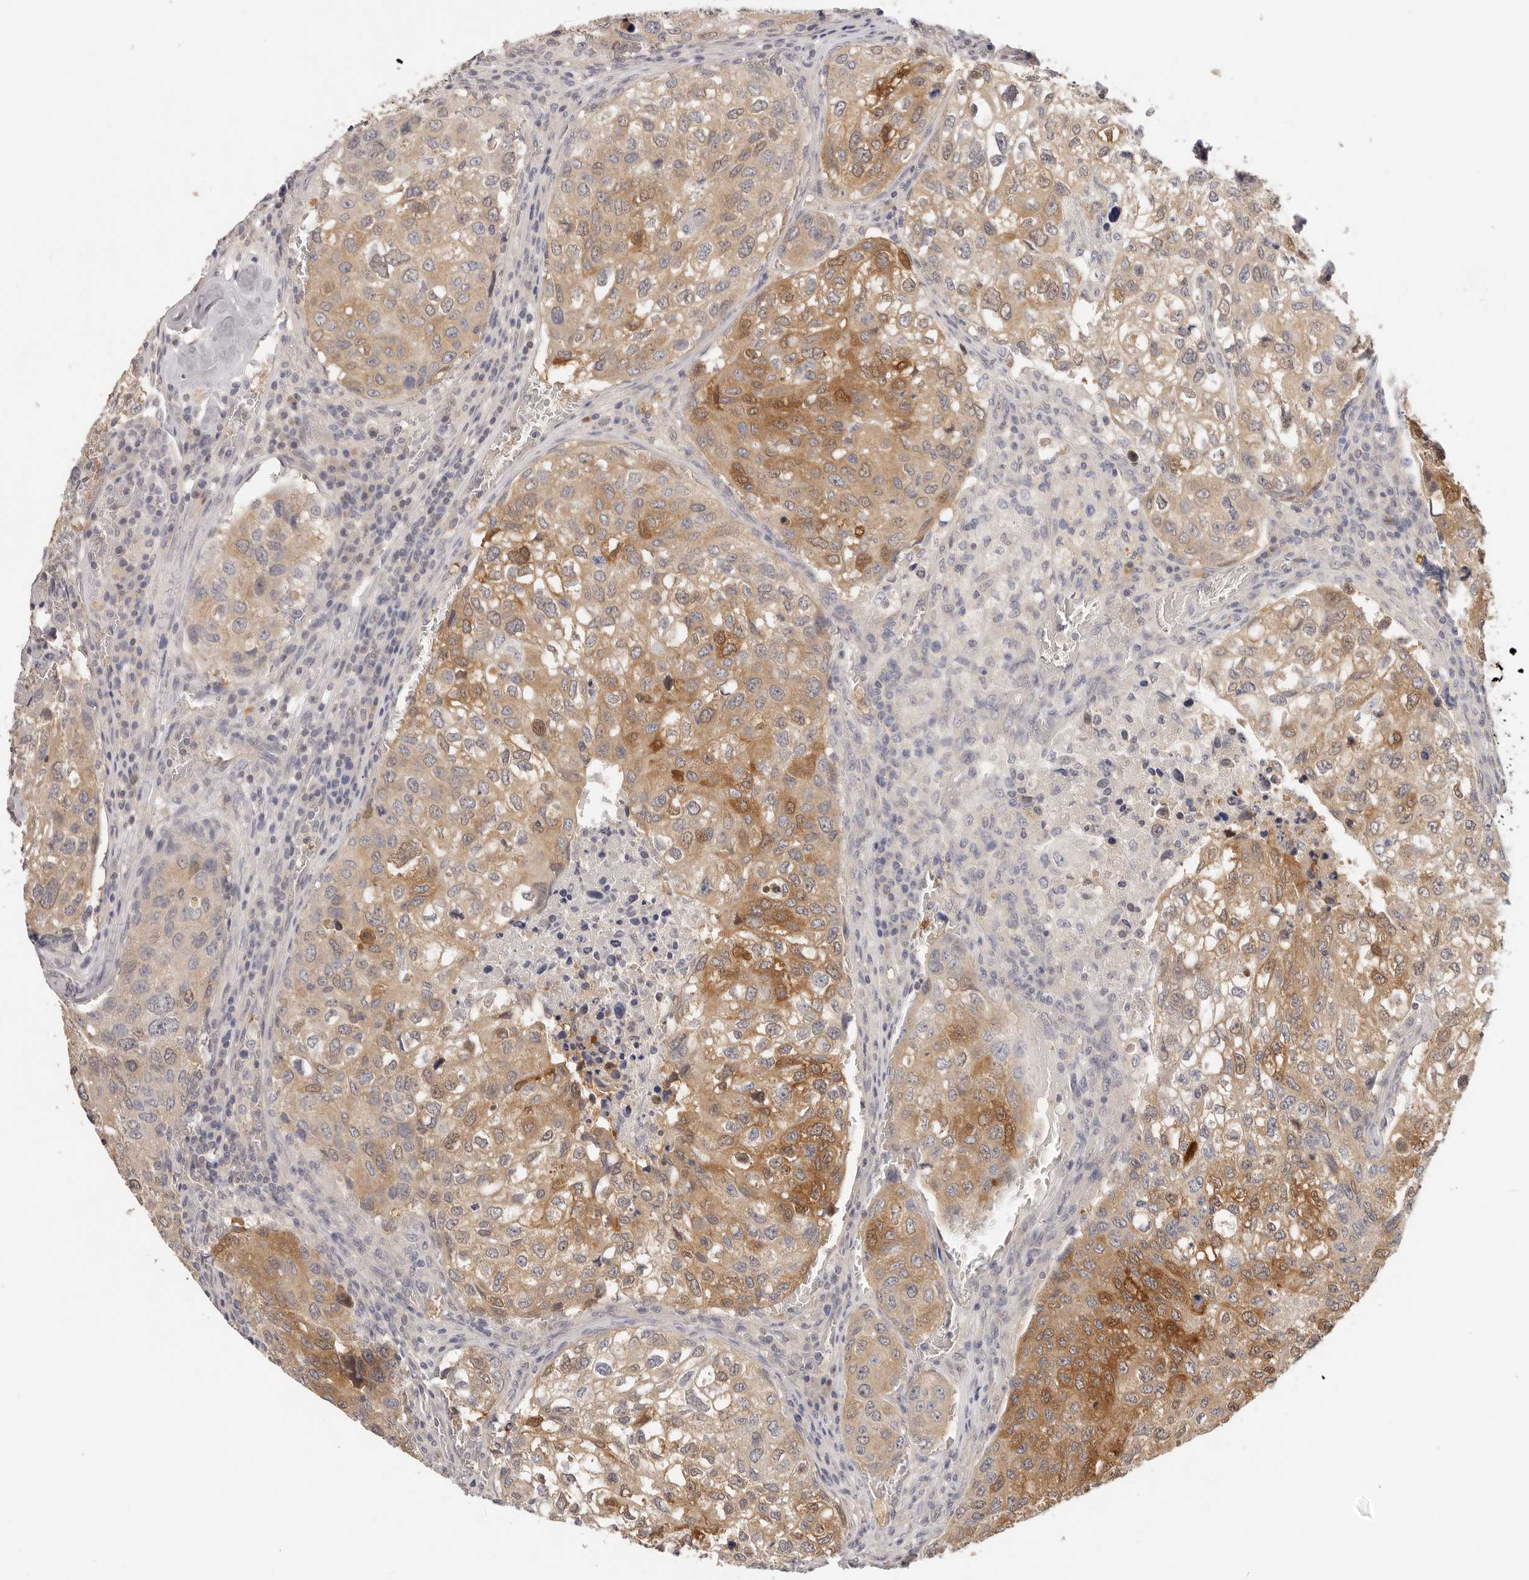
{"staining": {"intensity": "moderate", "quantity": ">75%", "location": "cytoplasmic/membranous"}, "tissue": "urothelial cancer", "cell_type": "Tumor cells", "image_type": "cancer", "snomed": [{"axis": "morphology", "description": "Urothelial carcinoma, High grade"}, {"axis": "topography", "description": "Lymph node"}, {"axis": "topography", "description": "Urinary bladder"}], "caption": "Protein expression analysis of high-grade urothelial carcinoma exhibits moderate cytoplasmic/membranous positivity in about >75% of tumor cells.", "gene": "GGPS1", "patient": {"sex": "male", "age": 51}}